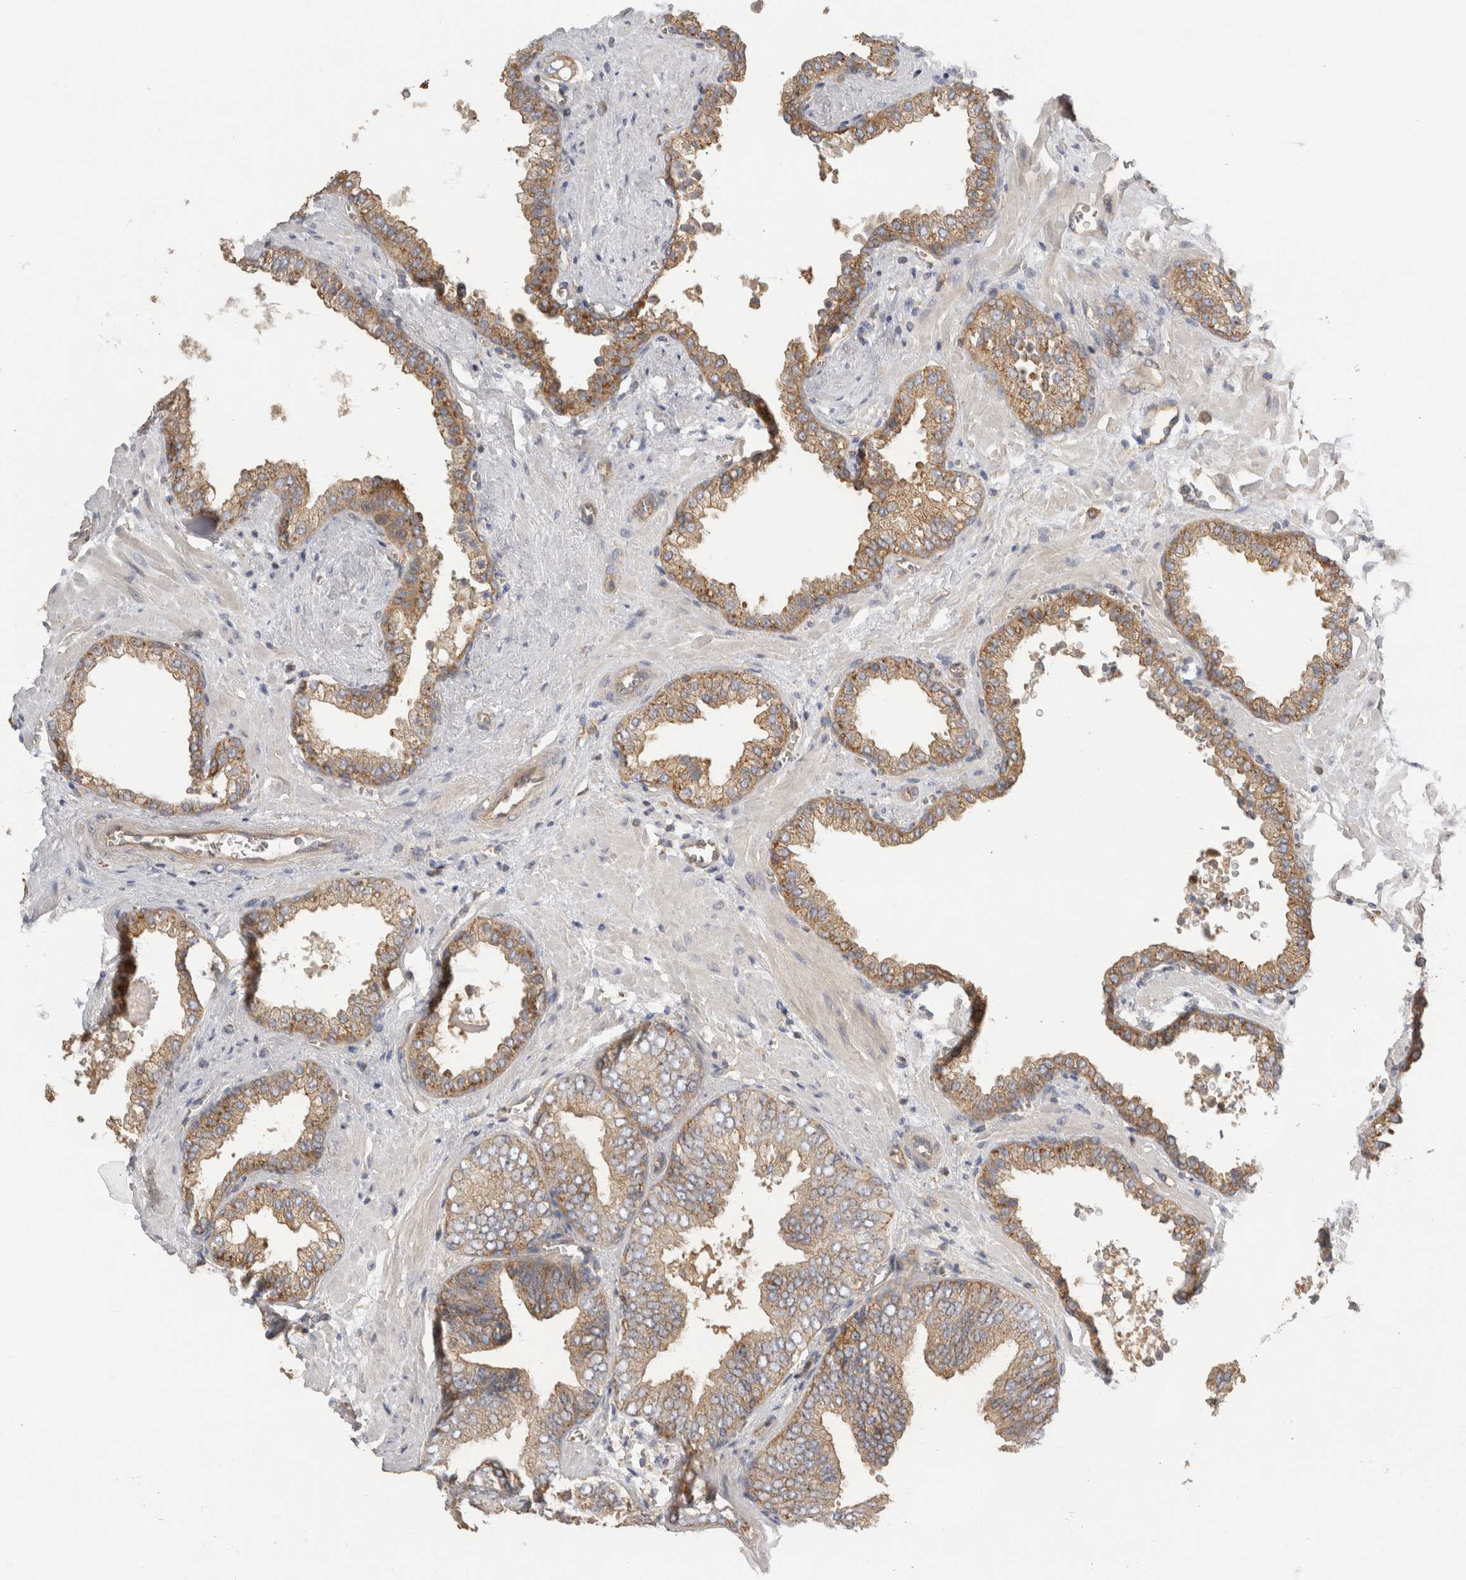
{"staining": {"intensity": "weak", "quantity": ">75%", "location": "cytoplasmic/membranous"}, "tissue": "prostate cancer", "cell_type": "Tumor cells", "image_type": "cancer", "snomed": [{"axis": "morphology", "description": "Adenocarcinoma, Low grade"}, {"axis": "topography", "description": "Prostate"}], "caption": "The immunohistochemical stain shows weak cytoplasmic/membranous staining in tumor cells of prostate low-grade adenocarcinoma tissue.", "gene": "CHMP6", "patient": {"sex": "male", "age": 71}}